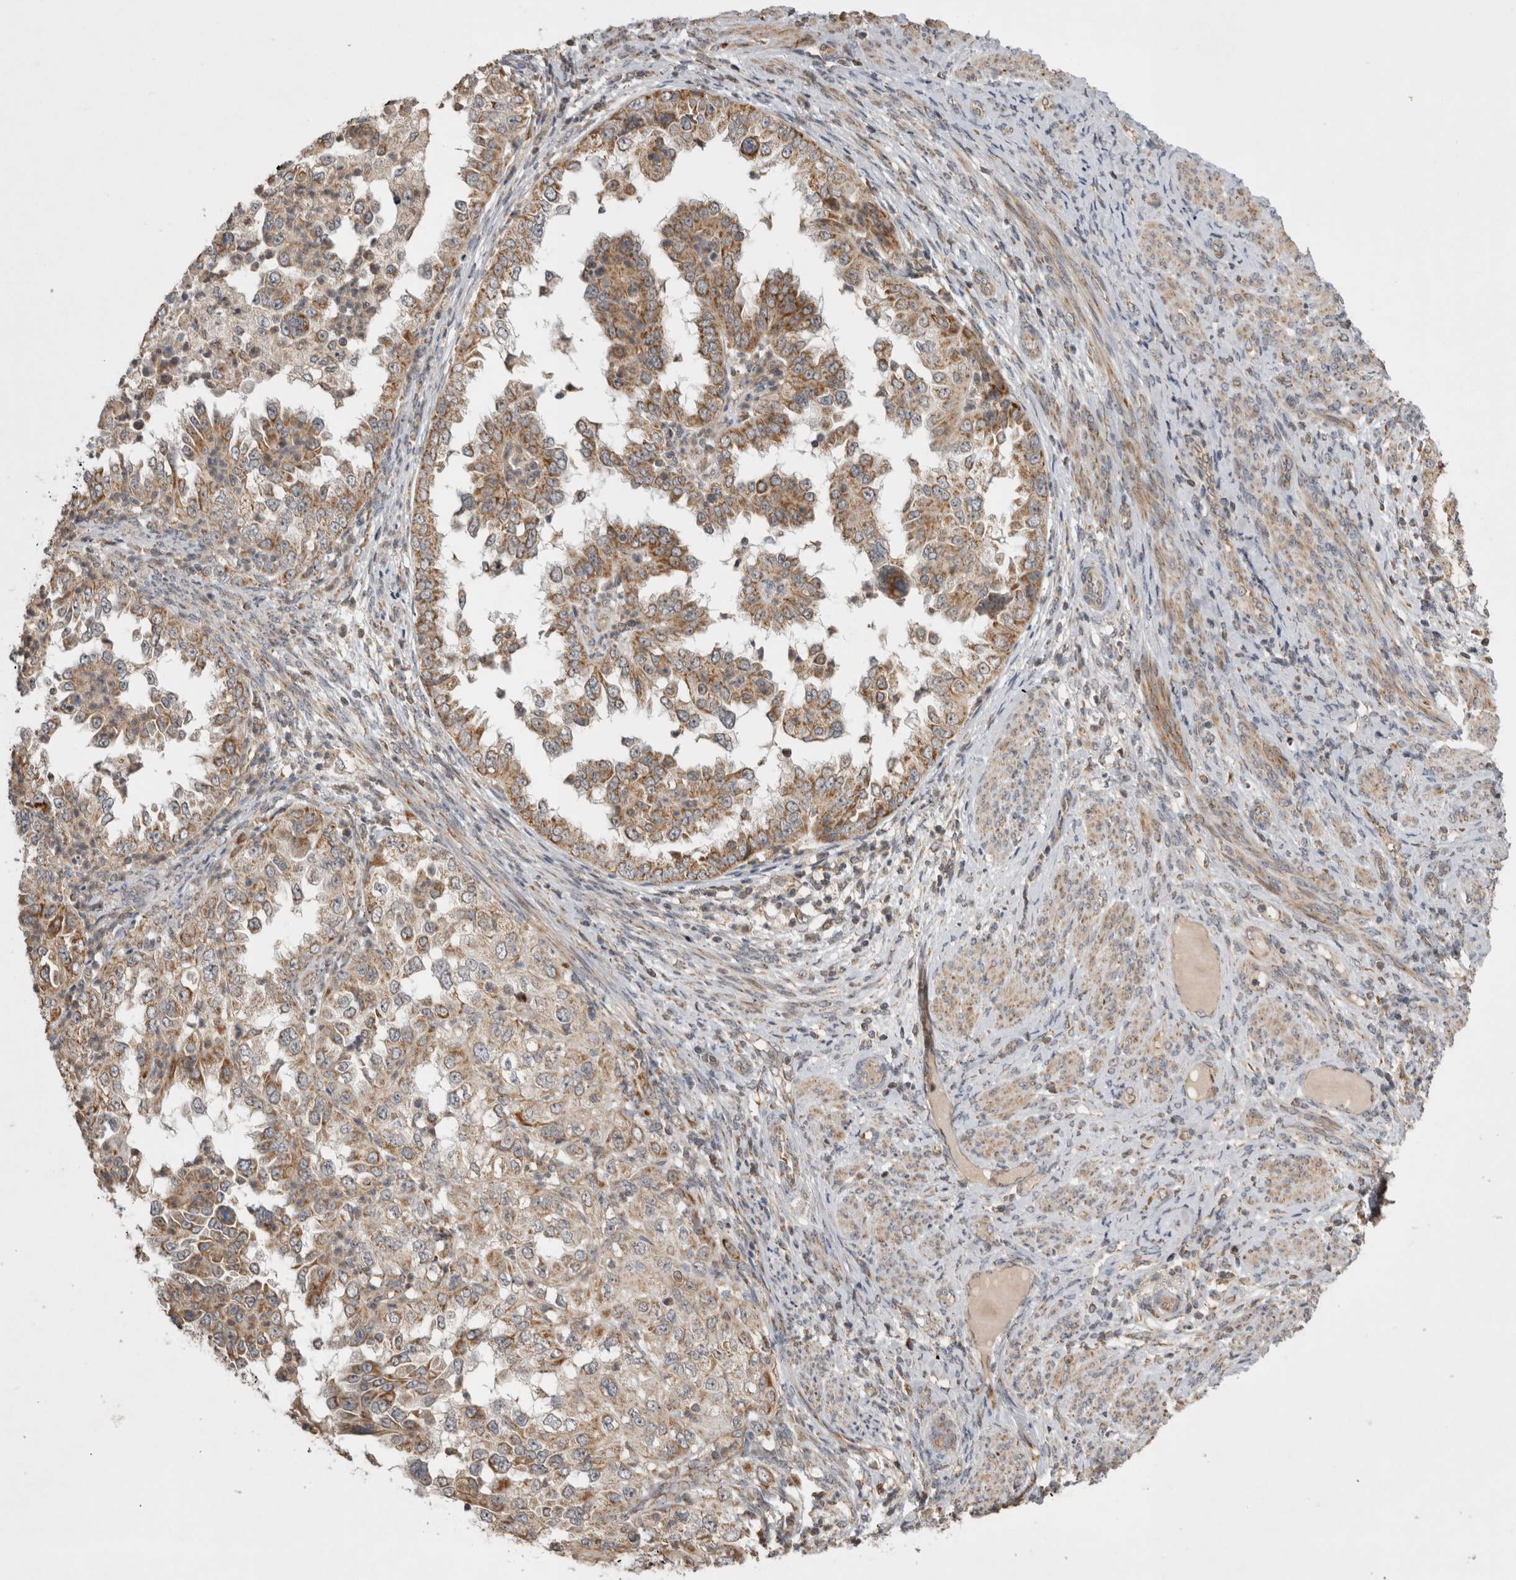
{"staining": {"intensity": "moderate", "quantity": ">75%", "location": "cytoplasmic/membranous"}, "tissue": "endometrial cancer", "cell_type": "Tumor cells", "image_type": "cancer", "snomed": [{"axis": "morphology", "description": "Adenocarcinoma, NOS"}, {"axis": "topography", "description": "Endometrium"}], "caption": "Immunohistochemical staining of human adenocarcinoma (endometrial) reveals medium levels of moderate cytoplasmic/membranous protein staining in approximately >75% of tumor cells. The staining was performed using DAB (3,3'-diaminobenzidine) to visualize the protein expression in brown, while the nuclei were stained in blue with hematoxylin (Magnification: 20x).", "gene": "KCNIP1", "patient": {"sex": "female", "age": 85}}